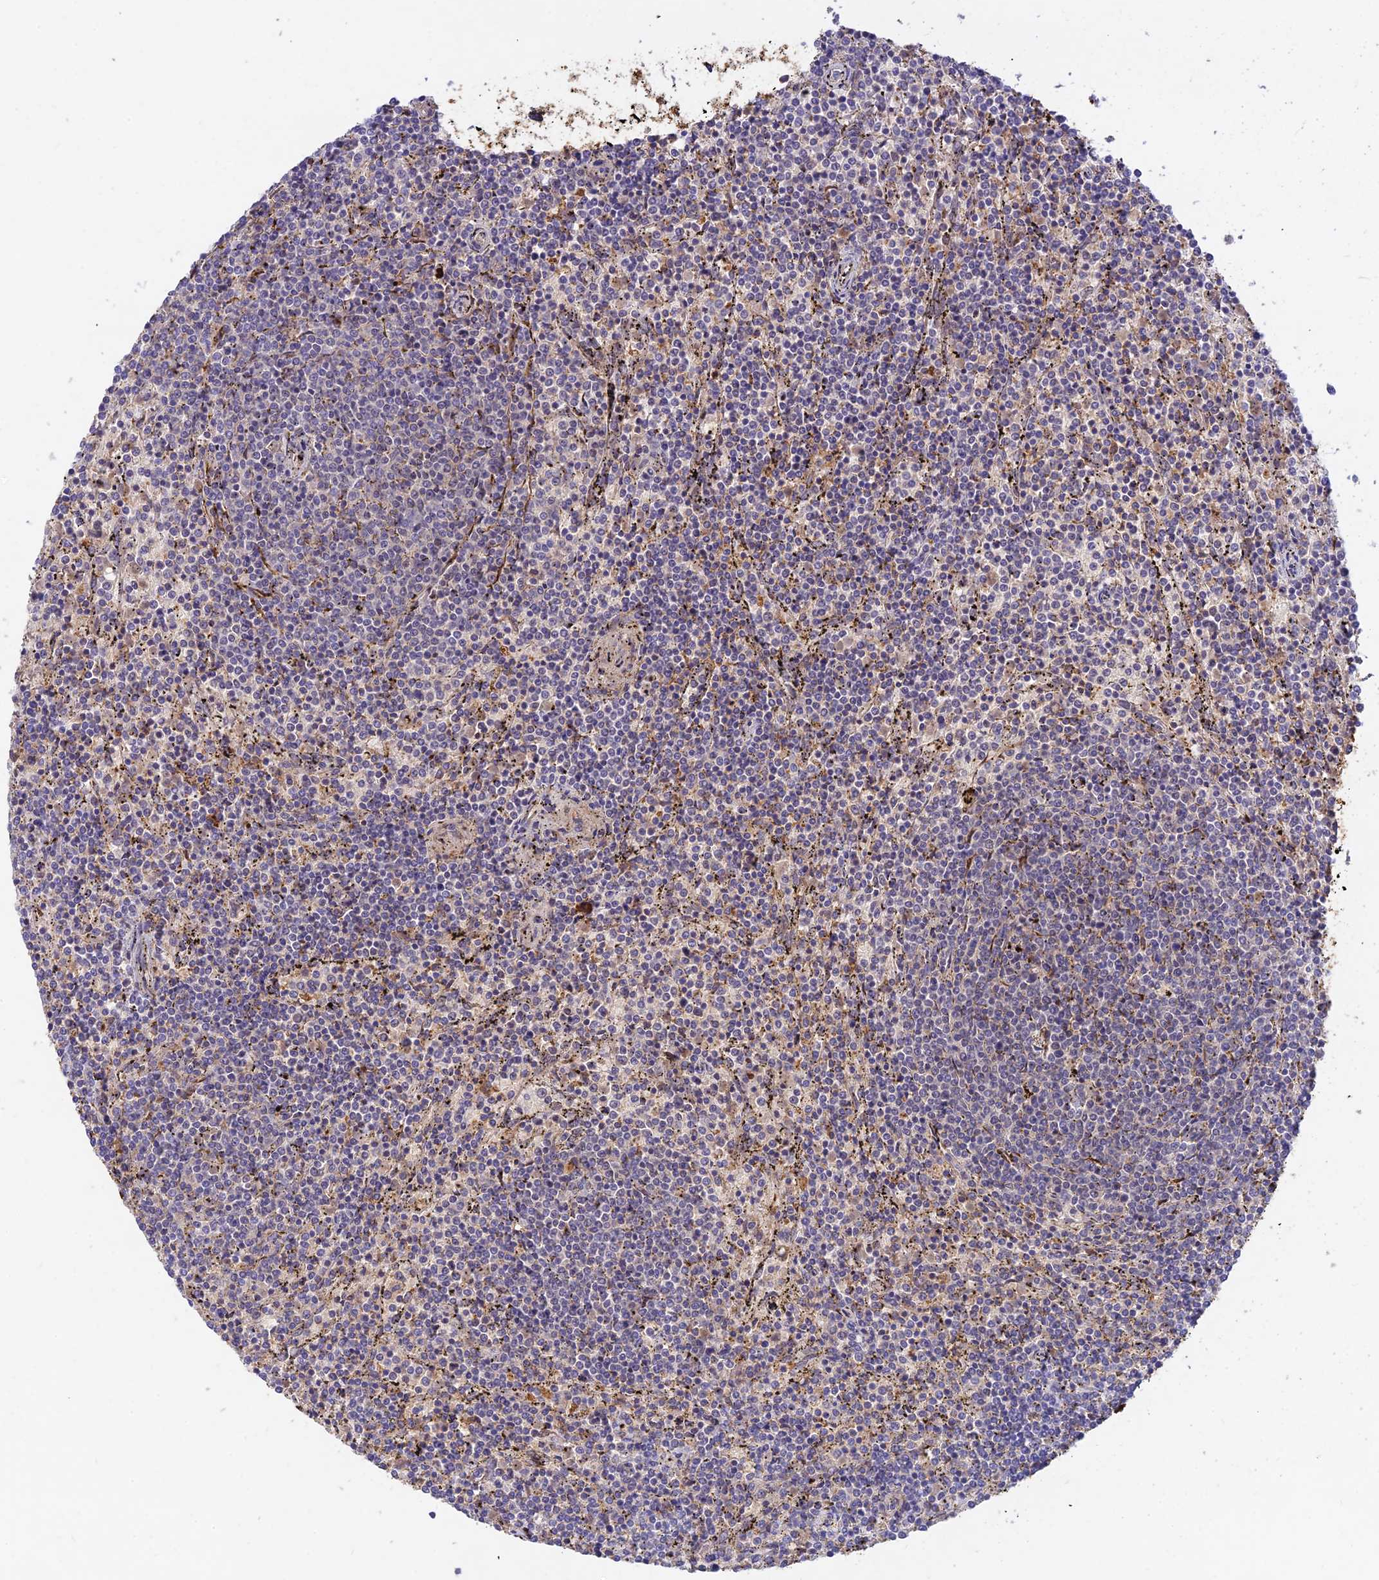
{"staining": {"intensity": "negative", "quantity": "none", "location": "none"}, "tissue": "lymphoma", "cell_type": "Tumor cells", "image_type": "cancer", "snomed": [{"axis": "morphology", "description": "Malignant lymphoma, non-Hodgkin's type, Low grade"}, {"axis": "topography", "description": "Spleen"}], "caption": "The histopathology image shows no staining of tumor cells in lymphoma.", "gene": "ACSM5", "patient": {"sex": "female", "age": 50}}